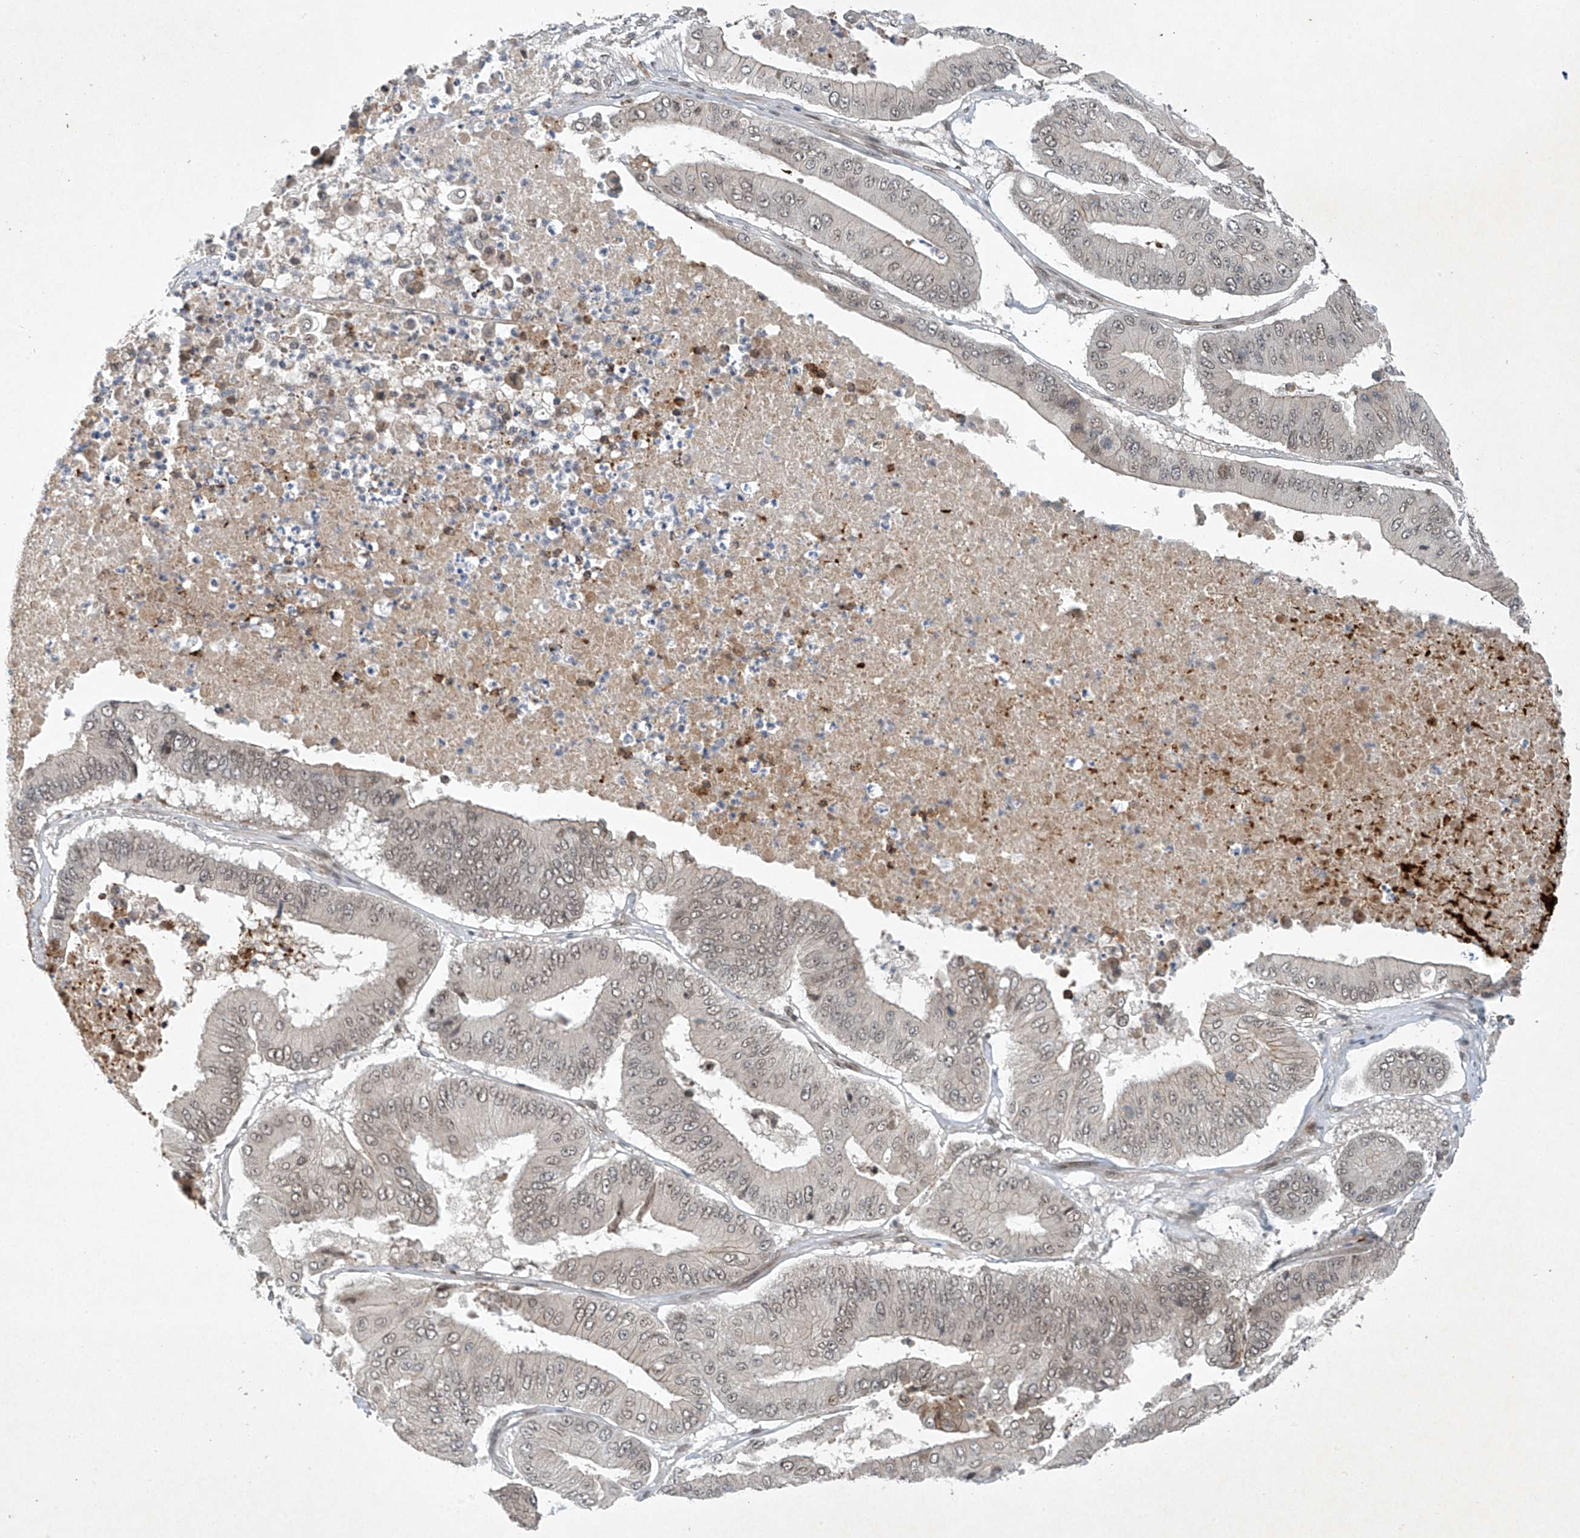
{"staining": {"intensity": "weak", "quantity": ">75%", "location": "nuclear"}, "tissue": "pancreatic cancer", "cell_type": "Tumor cells", "image_type": "cancer", "snomed": [{"axis": "morphology", "description": "Adenocarcinoma, NOS"}, {"axis": "topography", "description": "Pancreas"}], "caption": "Pancreatic cancer tissue displays weak nuclear staining in about >75% of tumor cells, visualized by immunohistochemistry. (IHC, brightfield microscopy, high magnification).", "gene": "TAF8", "patient": {"sex": "female", "age": 77}}